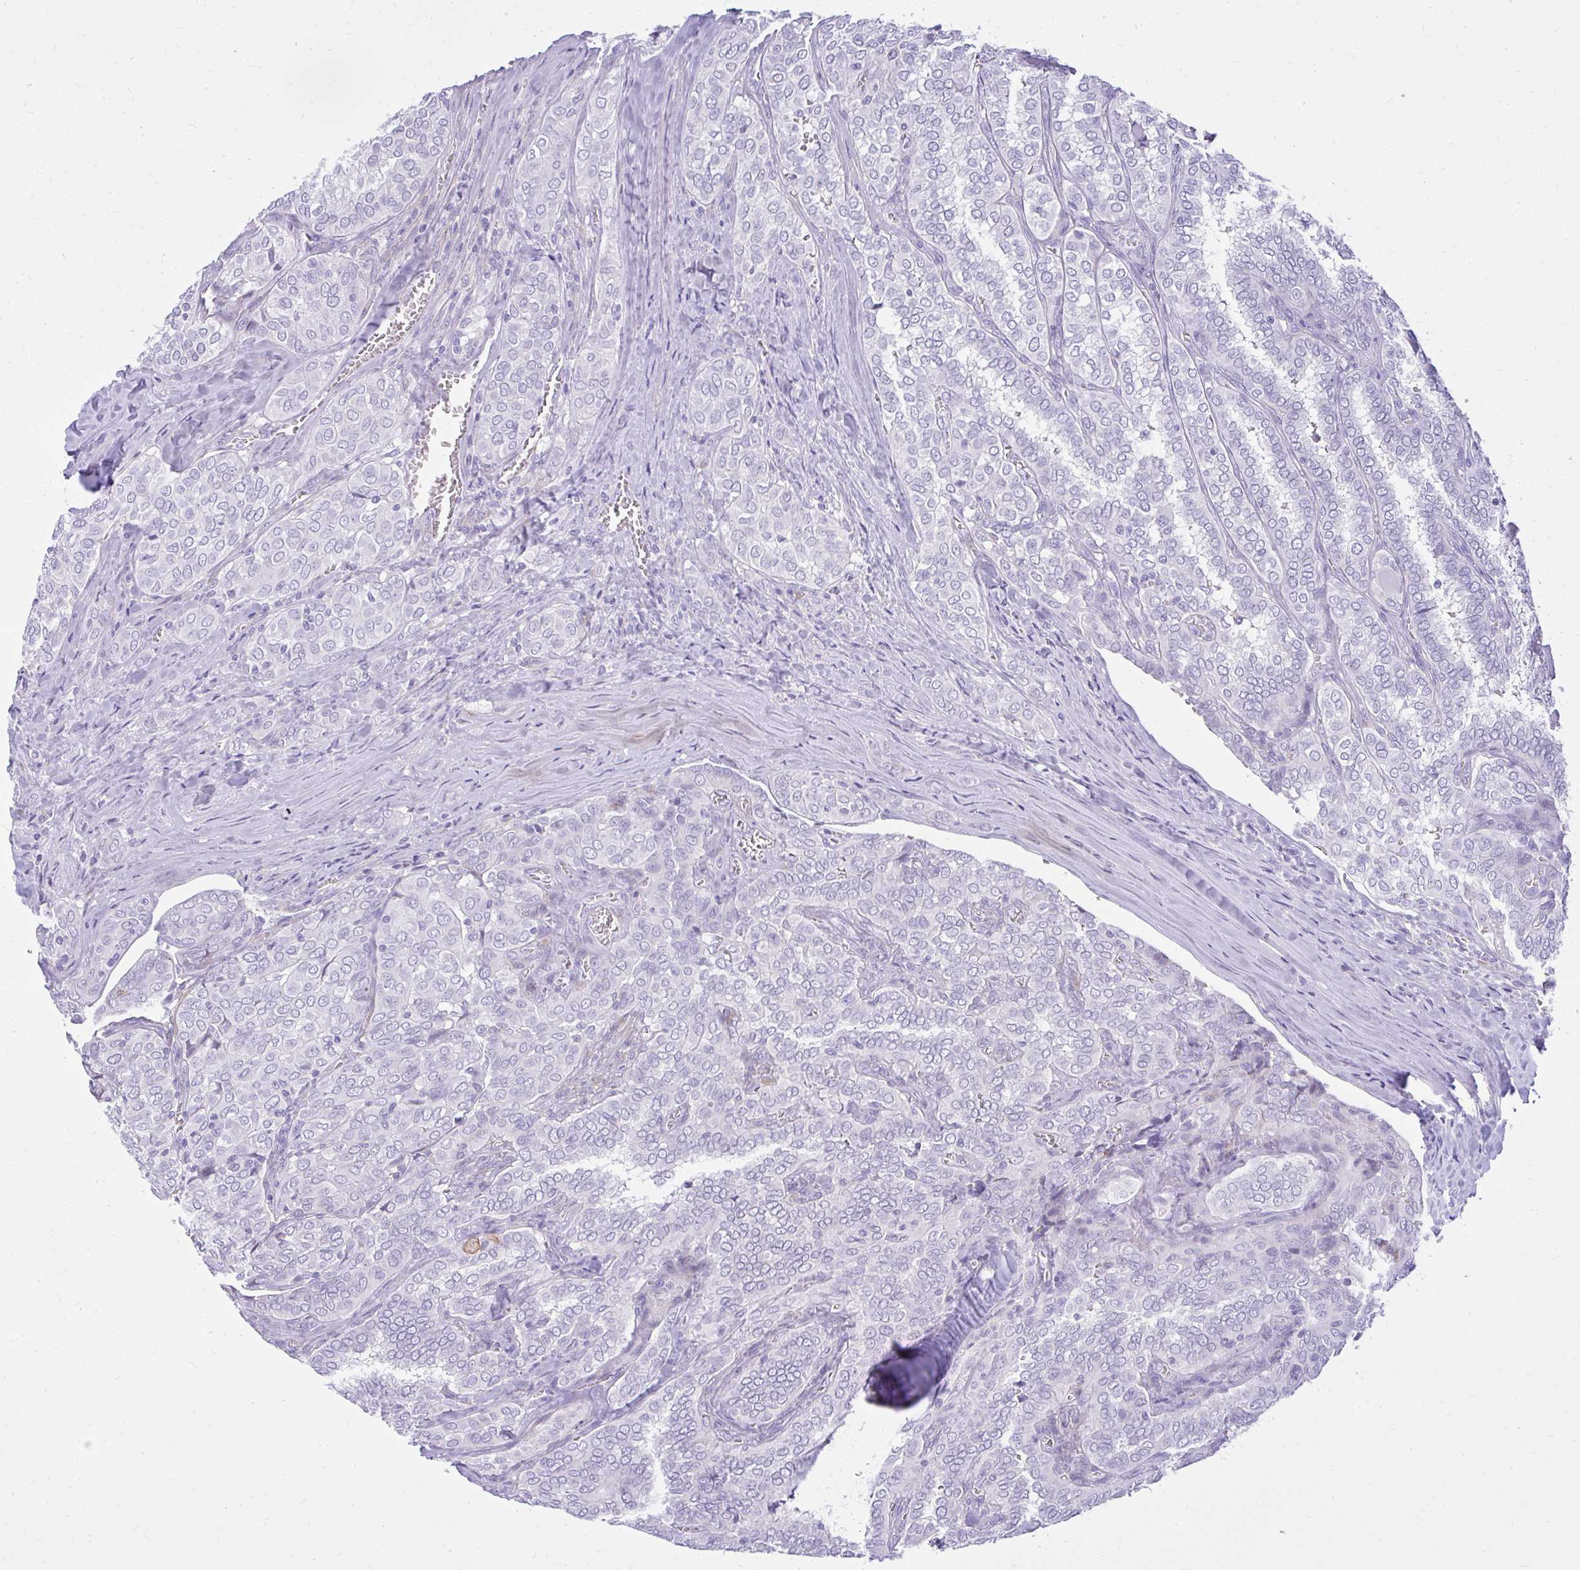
{"staining": {"intensity": "negative", "quantity": "none", "location": "none"}, "tissue": "thyroid cancer", "cell_type": "Tumor cells", "image_type": "cancer", "snomed": [{"axis": "morphology", "description": "Papillary adenocarcinoma, NOS"}, {"axis": "topography", "description": "Thyroid gland"}], "caption": "Human thyroid papillary adenocarcinoma stained for a protein using immunohistochemistry (IHC) reveals no positivity in tumor cells.", "gene": "PRAP1", "patient": {"sex": "female", "age": 30}}